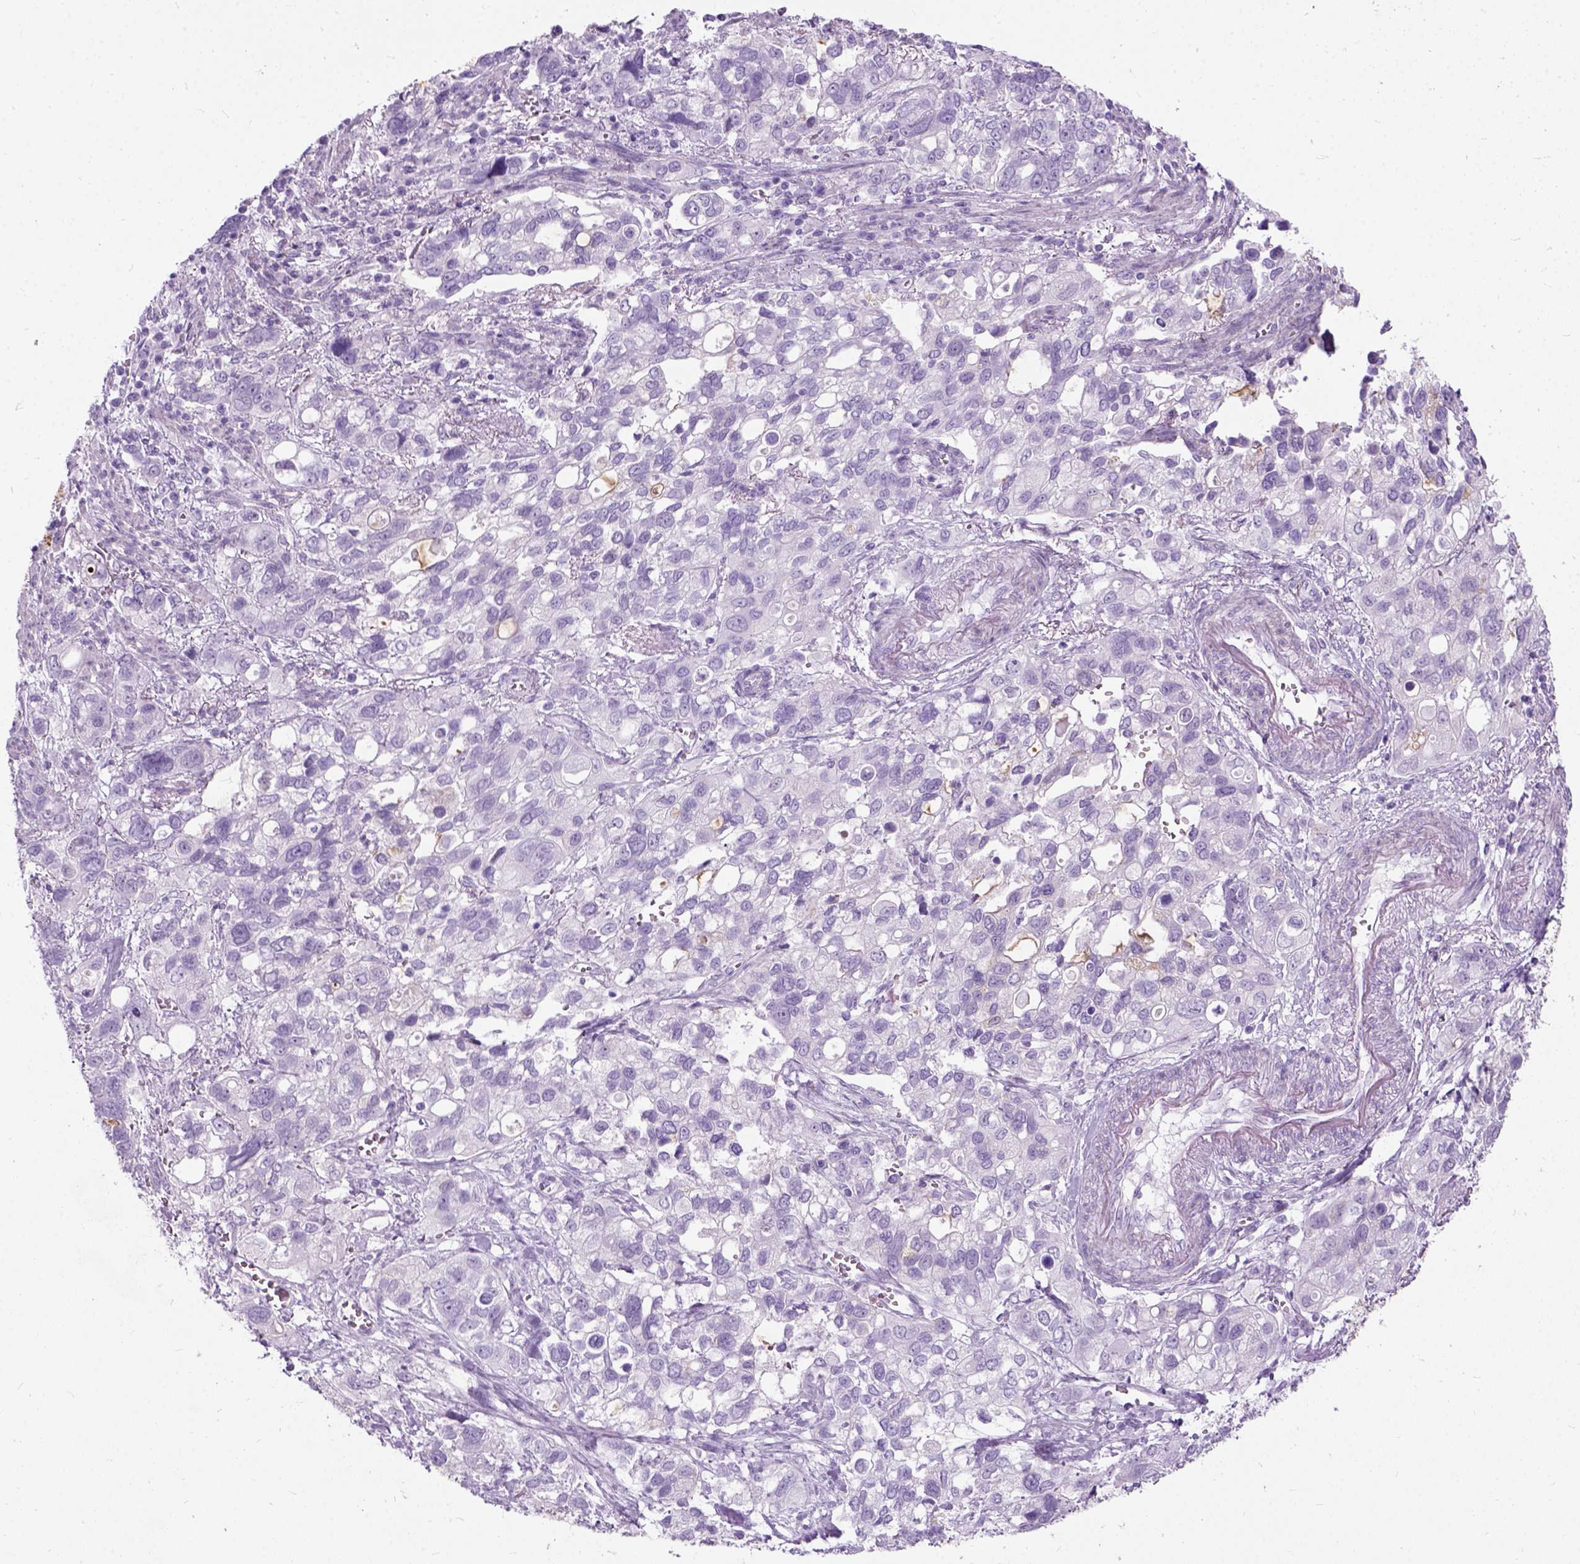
{"staining": {"intensity": "negative", "quantity": "none", "location": "none"}, "tissue": "stomach cancer", "cell_type": "Tumor cells", "image_type": "cancer", "snomed": [{"axis": "morphology", "description": "Adenocarcinoma, NOS"}, {"axis": "topography", "description": "Stomach, upper"}], "caption": "Tumor cells show no significant staining in adenocarcinoma (stomach).", "gene": "AXDND1", "patient": {"sex": "female", "age": 81}}